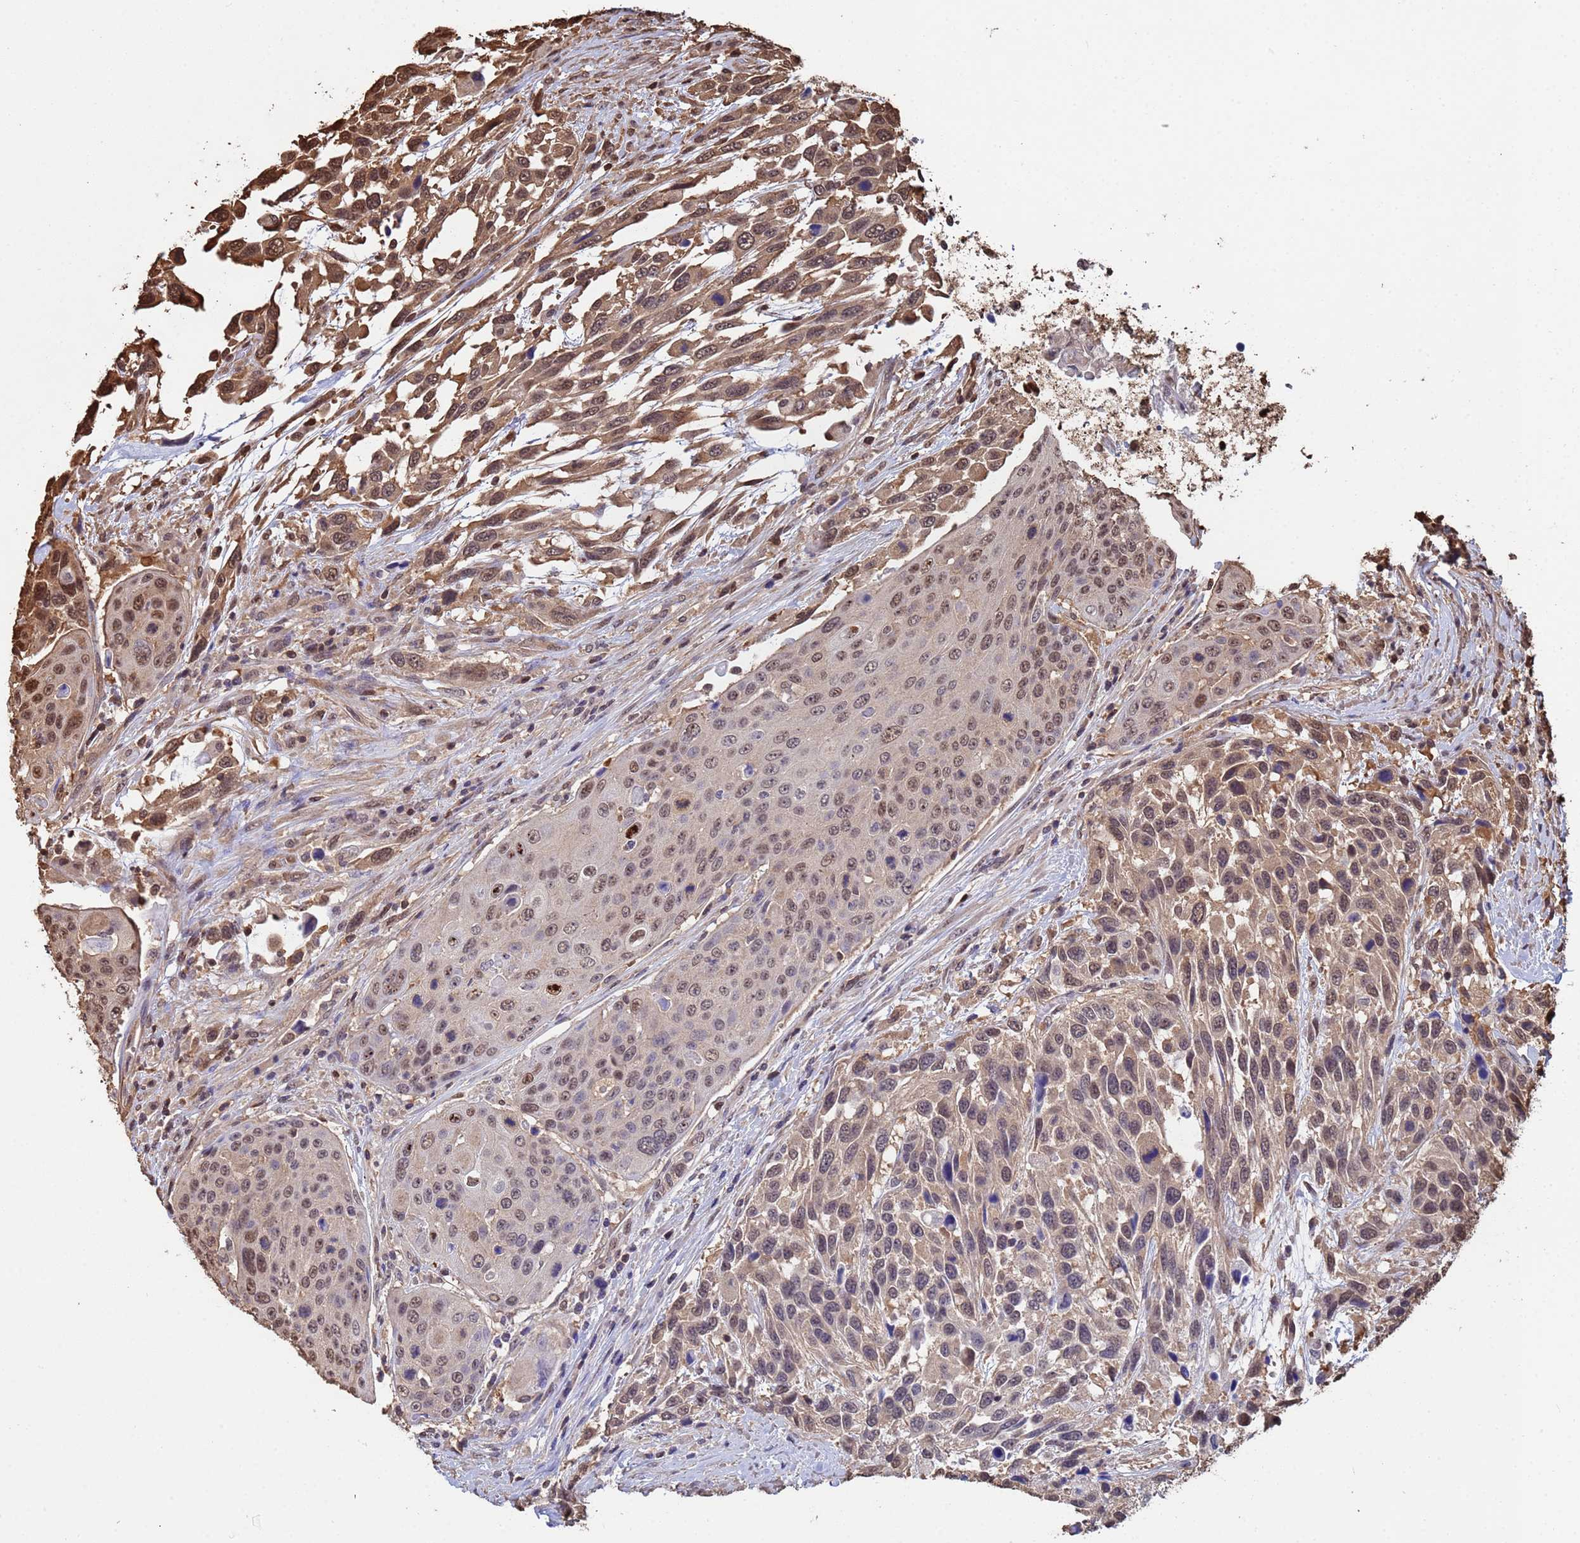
{"staining": {"intensity": "moderate", "quantity": "25%-75%", "location": "cytoplasmic/membranous,nuclear"}, "tissue": "urothelial cancer", "cell_type": "Tumor cells", "image_type": "cancer", "snomed": [{"axis": "morphology", "description": "Urothelial carcinoma, High grade"}, {"axis": "topography", "description": "Urinary bladder"}], "caption": "Urothelial cancer tissue reveals moderate cytoplasmic/membranous and nuclear staining in approximately 25%-75% of tumor cells, visualized by immunohistochemistry.", "gene": "SUMO4", "patient": {"sex": "female", "age": 70}}